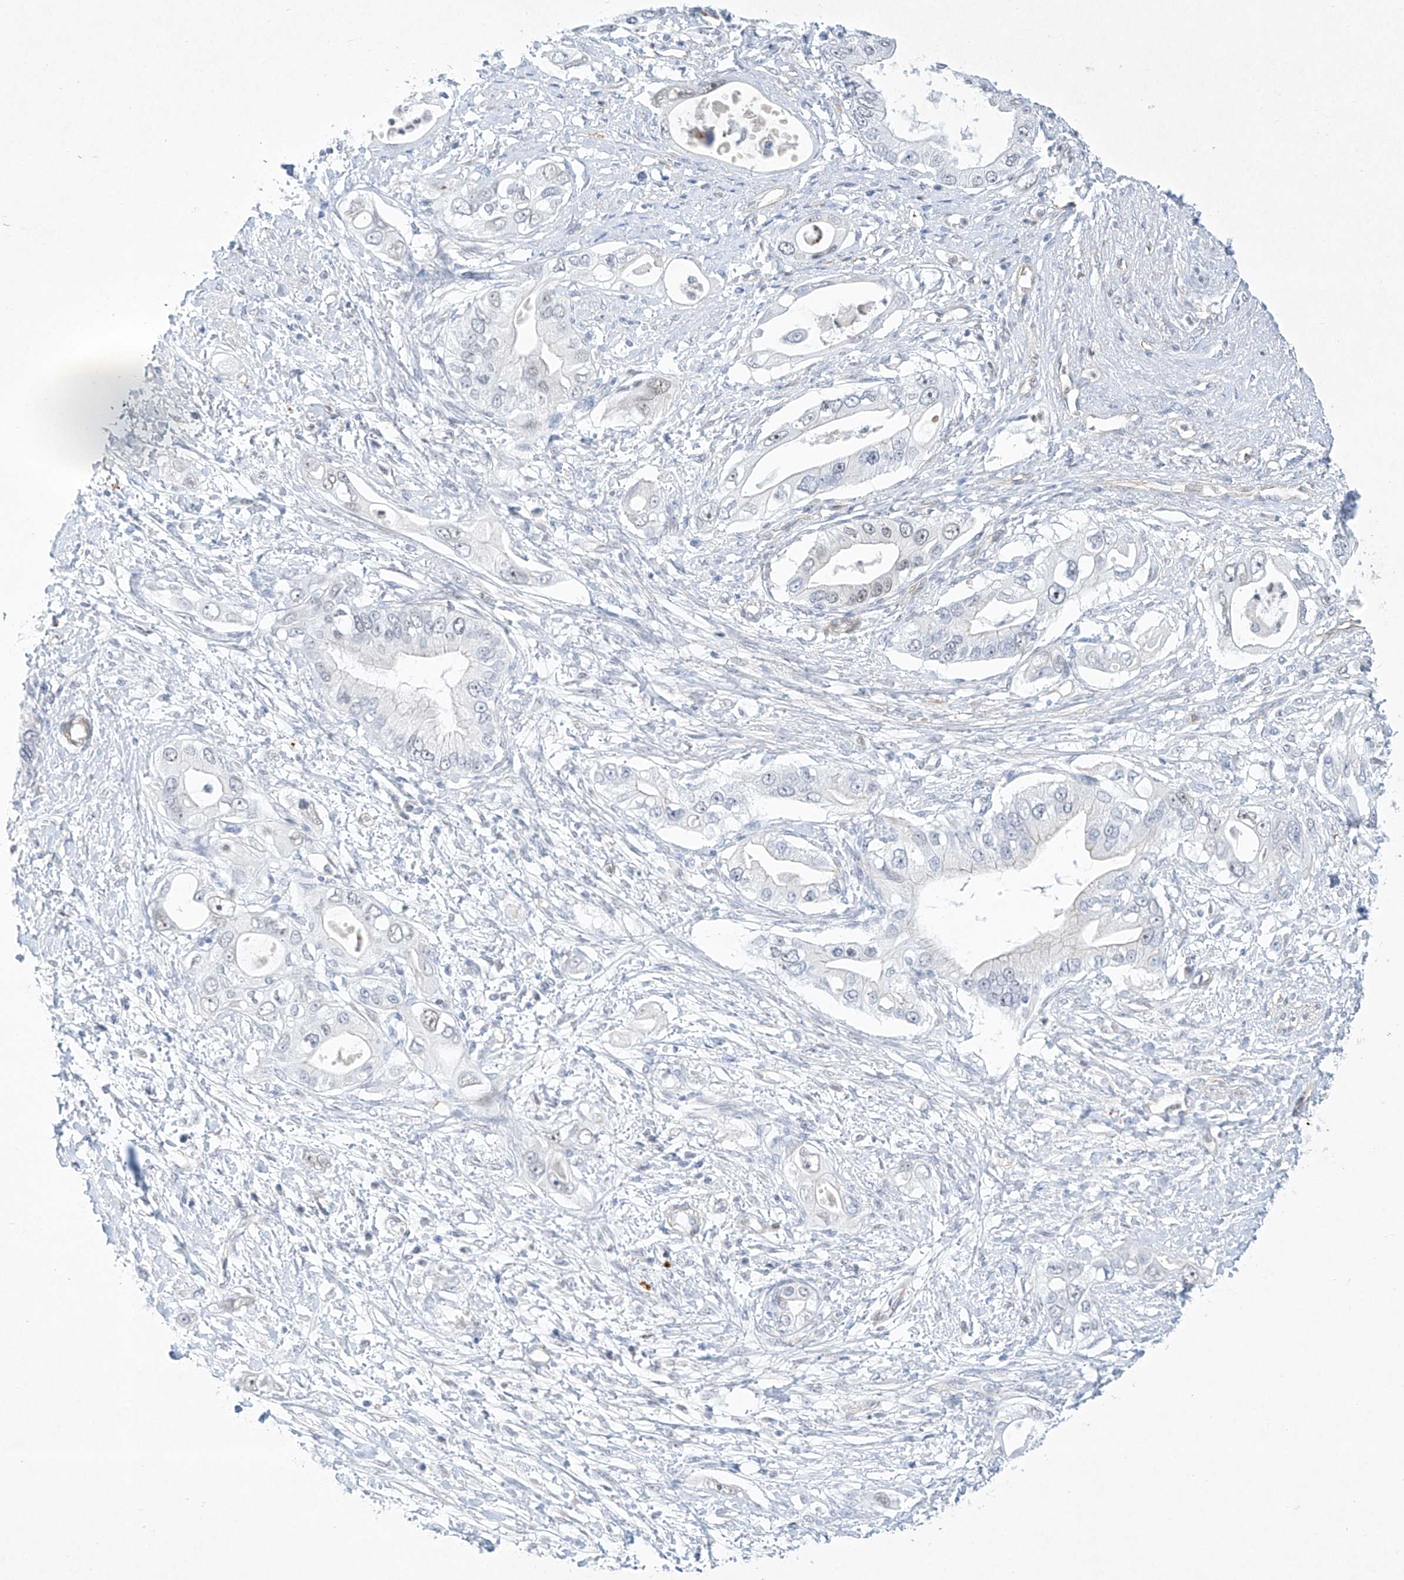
{"staining": {"intensity": "negative", "quantity": "none", "location": "none"}, "tissue": "pancreatic cancer", "cell_type": "Tumor cells", "image_type": "cancer", "snomed": [{"axis": "morphology", "description": "Inflammation, NOS"}, {"axis": "morphology", "description": "Adenocarcinoma, NOS"}, {"axis": "topography", "description": "Pancreas"}], "caption": "Immunohistochemistry micrograph of neoplastic tissue: pancreatic cancer (adenocarcinoma) stained with DAB demonstrates no significant protein expression in tumor cells. Nuclei are stained in blue.", "gene": "REEP2", "patient": {"sex": "female", "age": 56}}